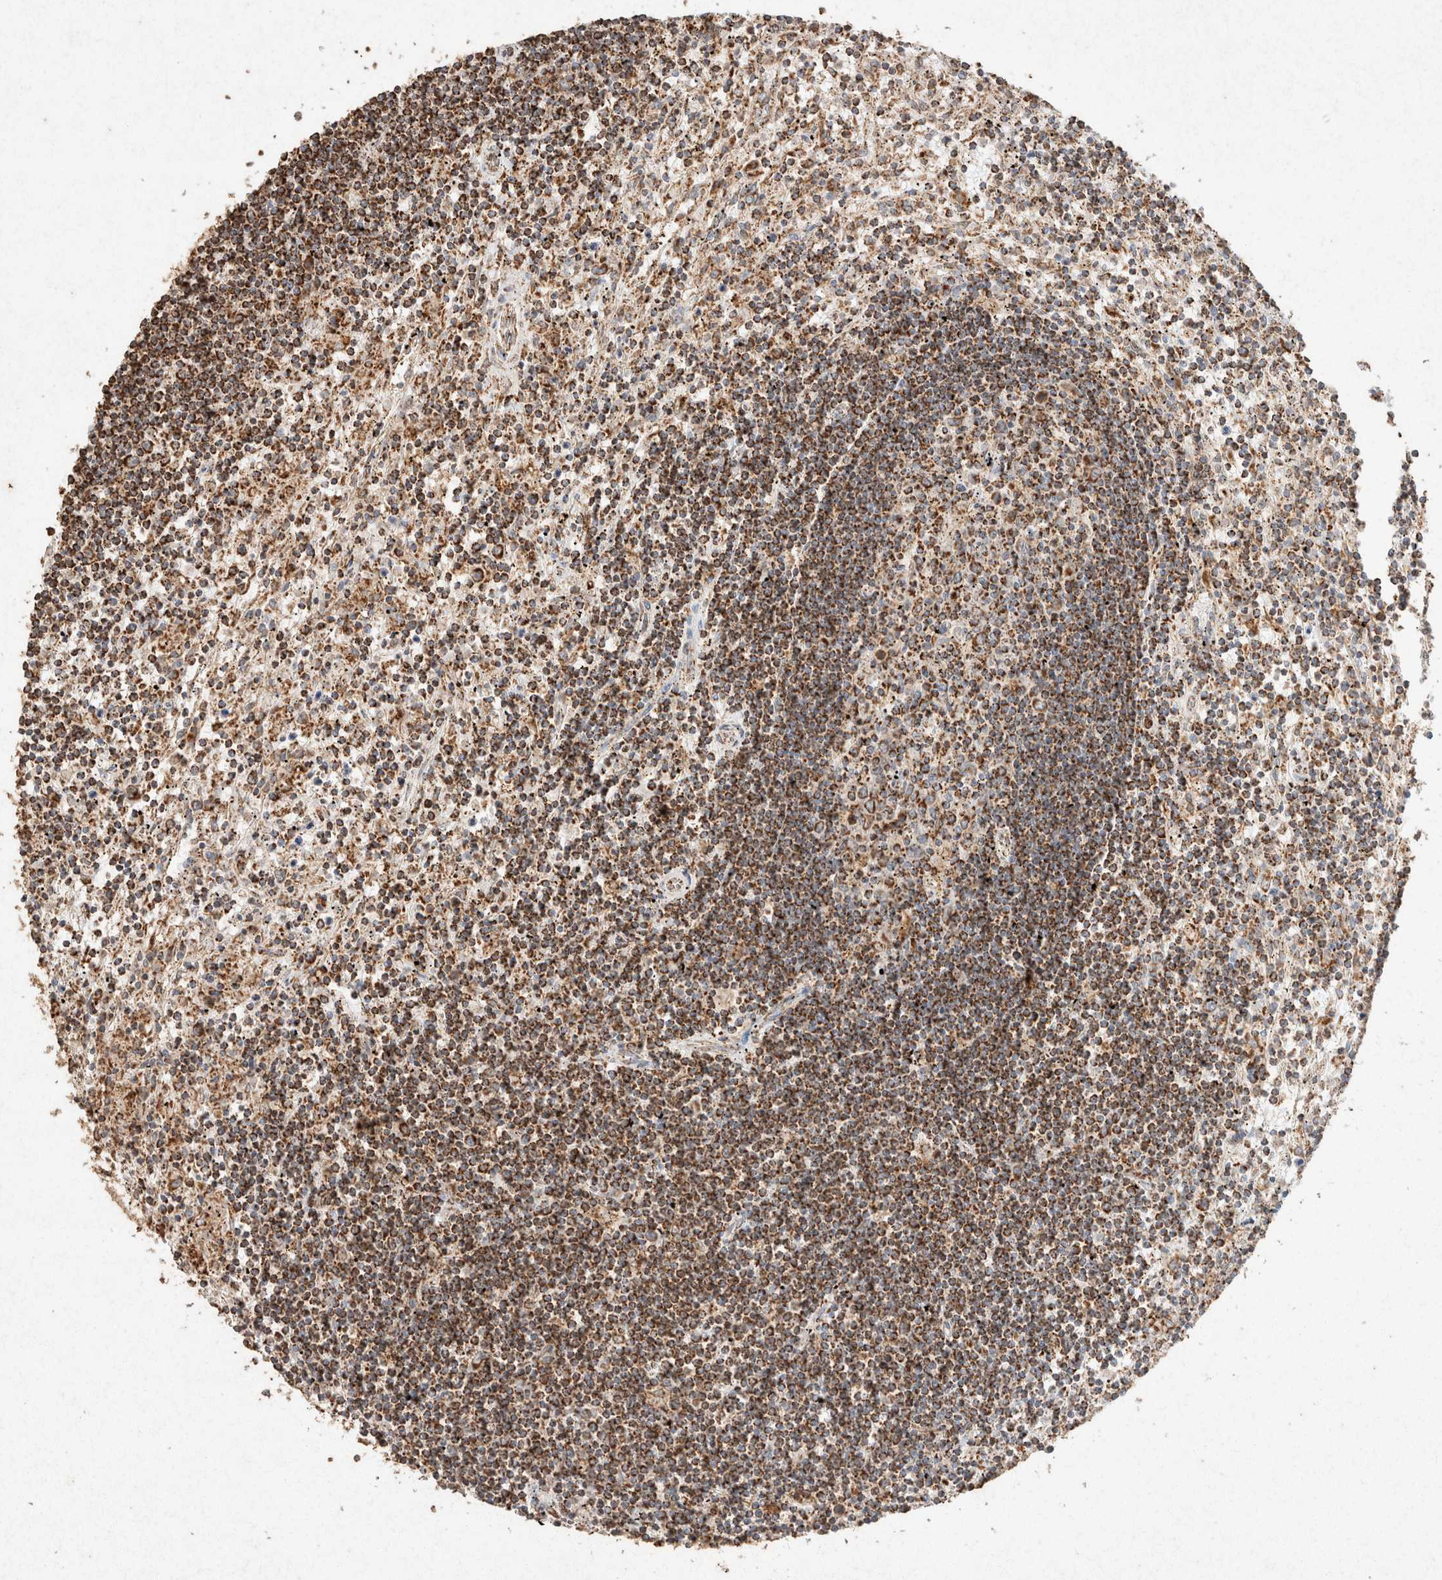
{"staining": {"intensity": "strong", "quantity": ">75%", "location": "cytoplasmic/membranous"}, "tissue": "lymphoma", "cell_type": "Tumor cells", "image_type": "cancer", "snomed": [{"axis": "morphology", "description": "Malignant lymphoma, non-Hodgkin's type, Low grade"}, {"axis": "topography", "description": "Spleen"}], "caption": "Immunohistochemical staining of lymphoma reveals high levels of strong cytoplasmic/membranous protein staining in approximately >75% of tumor cells. (brown staining indicates protein expression, while blue staining denotes nuclei).", "gene": "SDC2", "patient": {"sex": "male", "age": 76}}